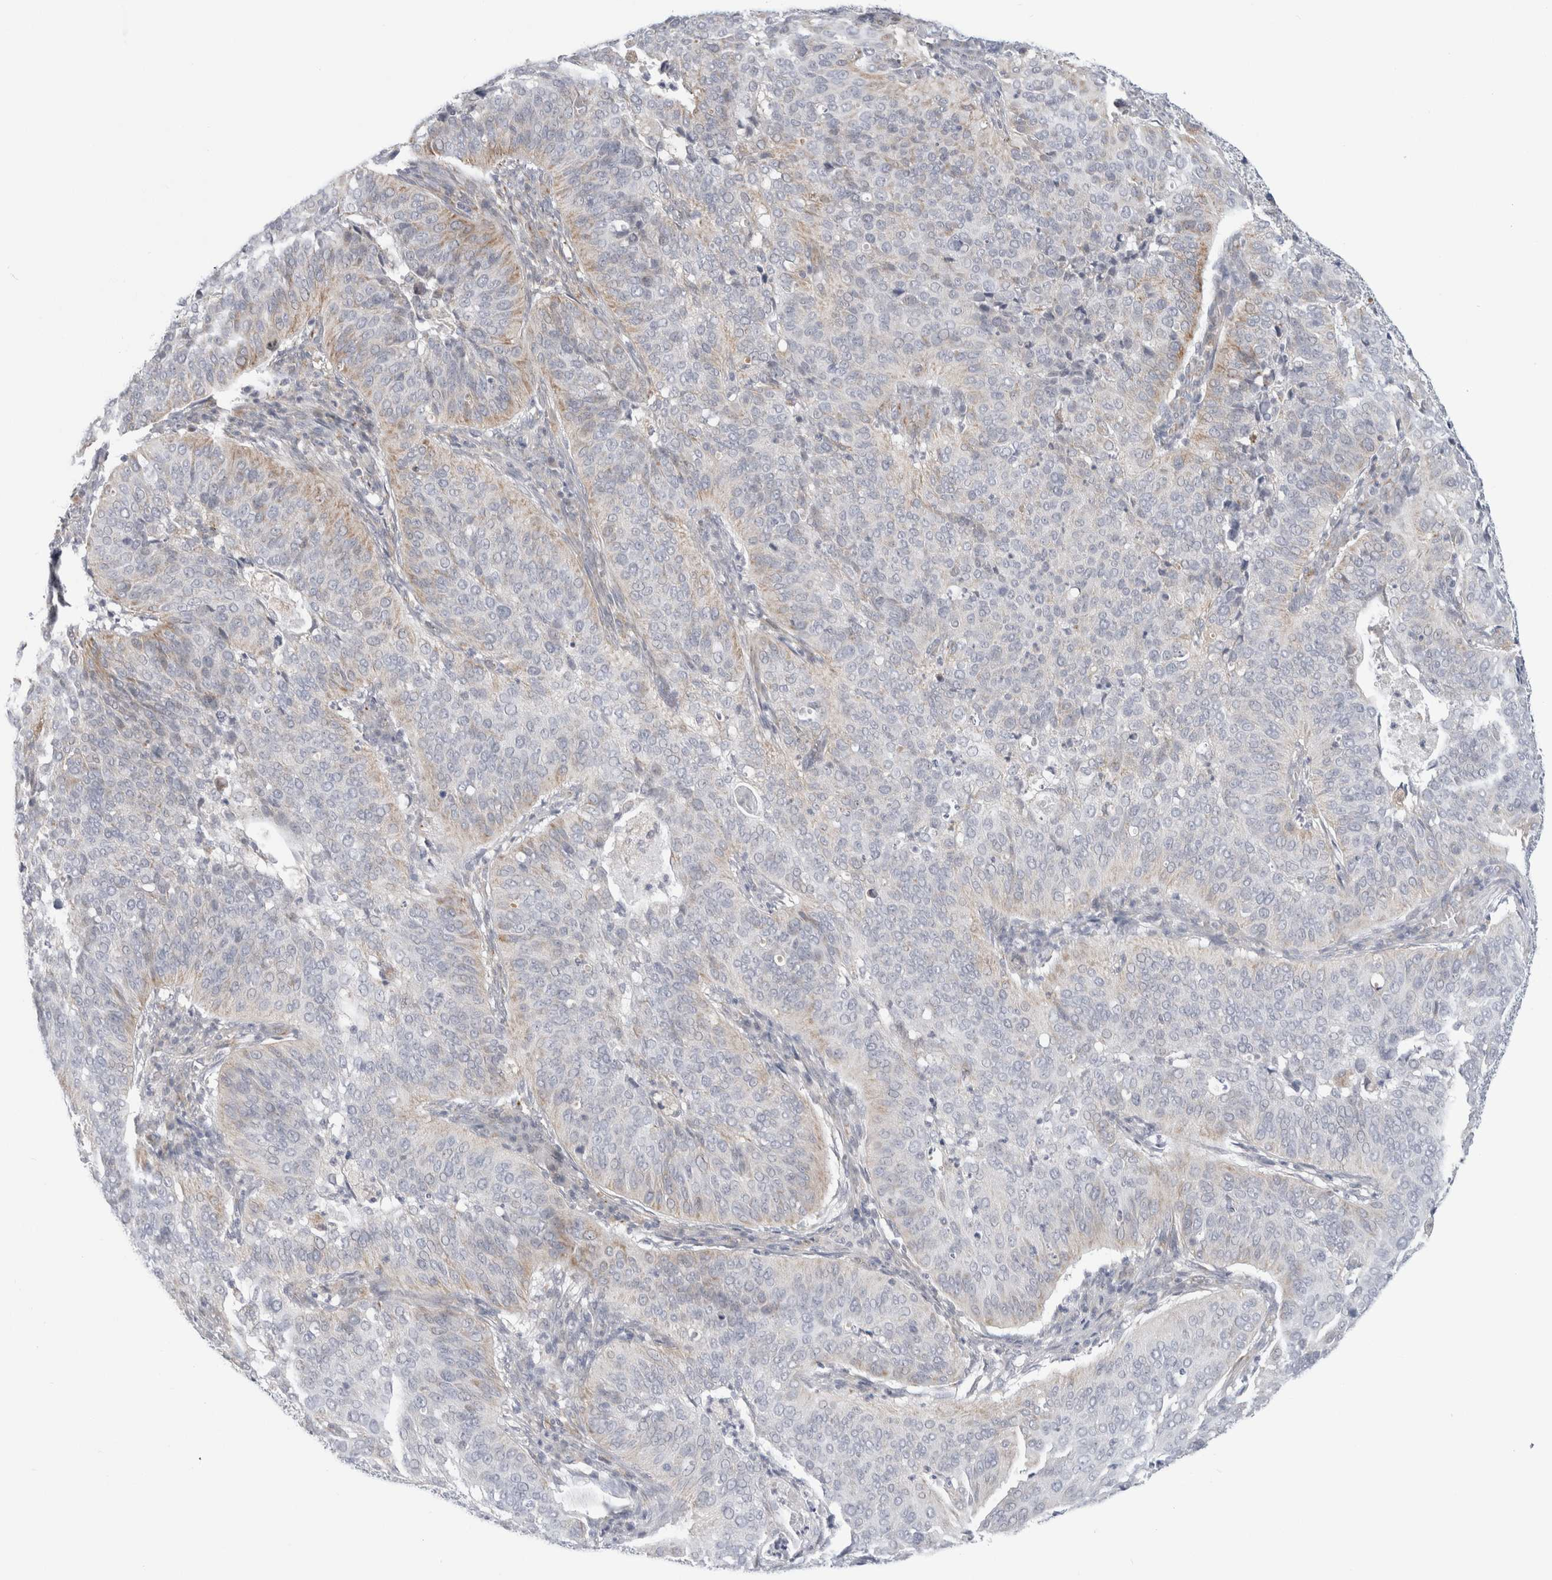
{"staining": {"intensity": "weak", "quantity": "<25%", "location": "cytoplasmic/membranous"}, "tissue": "cervical cancer", "cell_type": "Tumor cells", "image_type": "cancer", "snomed": [{"axis": "morphology", "description": "Normal tissue, NOS"}, {"axis": "morphology", "description": "Squamous cell carcinoma, NOS"}, {"axis": "topography", "description": "Cervix"}], "caption": "An immunohistochemistry micrograph of squamous cell carcinoma (cervical) is shown. There is no staining in tumor cells of squamous cell carcinoma (cervical).", "gene": "FAHD1", "patient": {"sex": "female", "age": 39}}